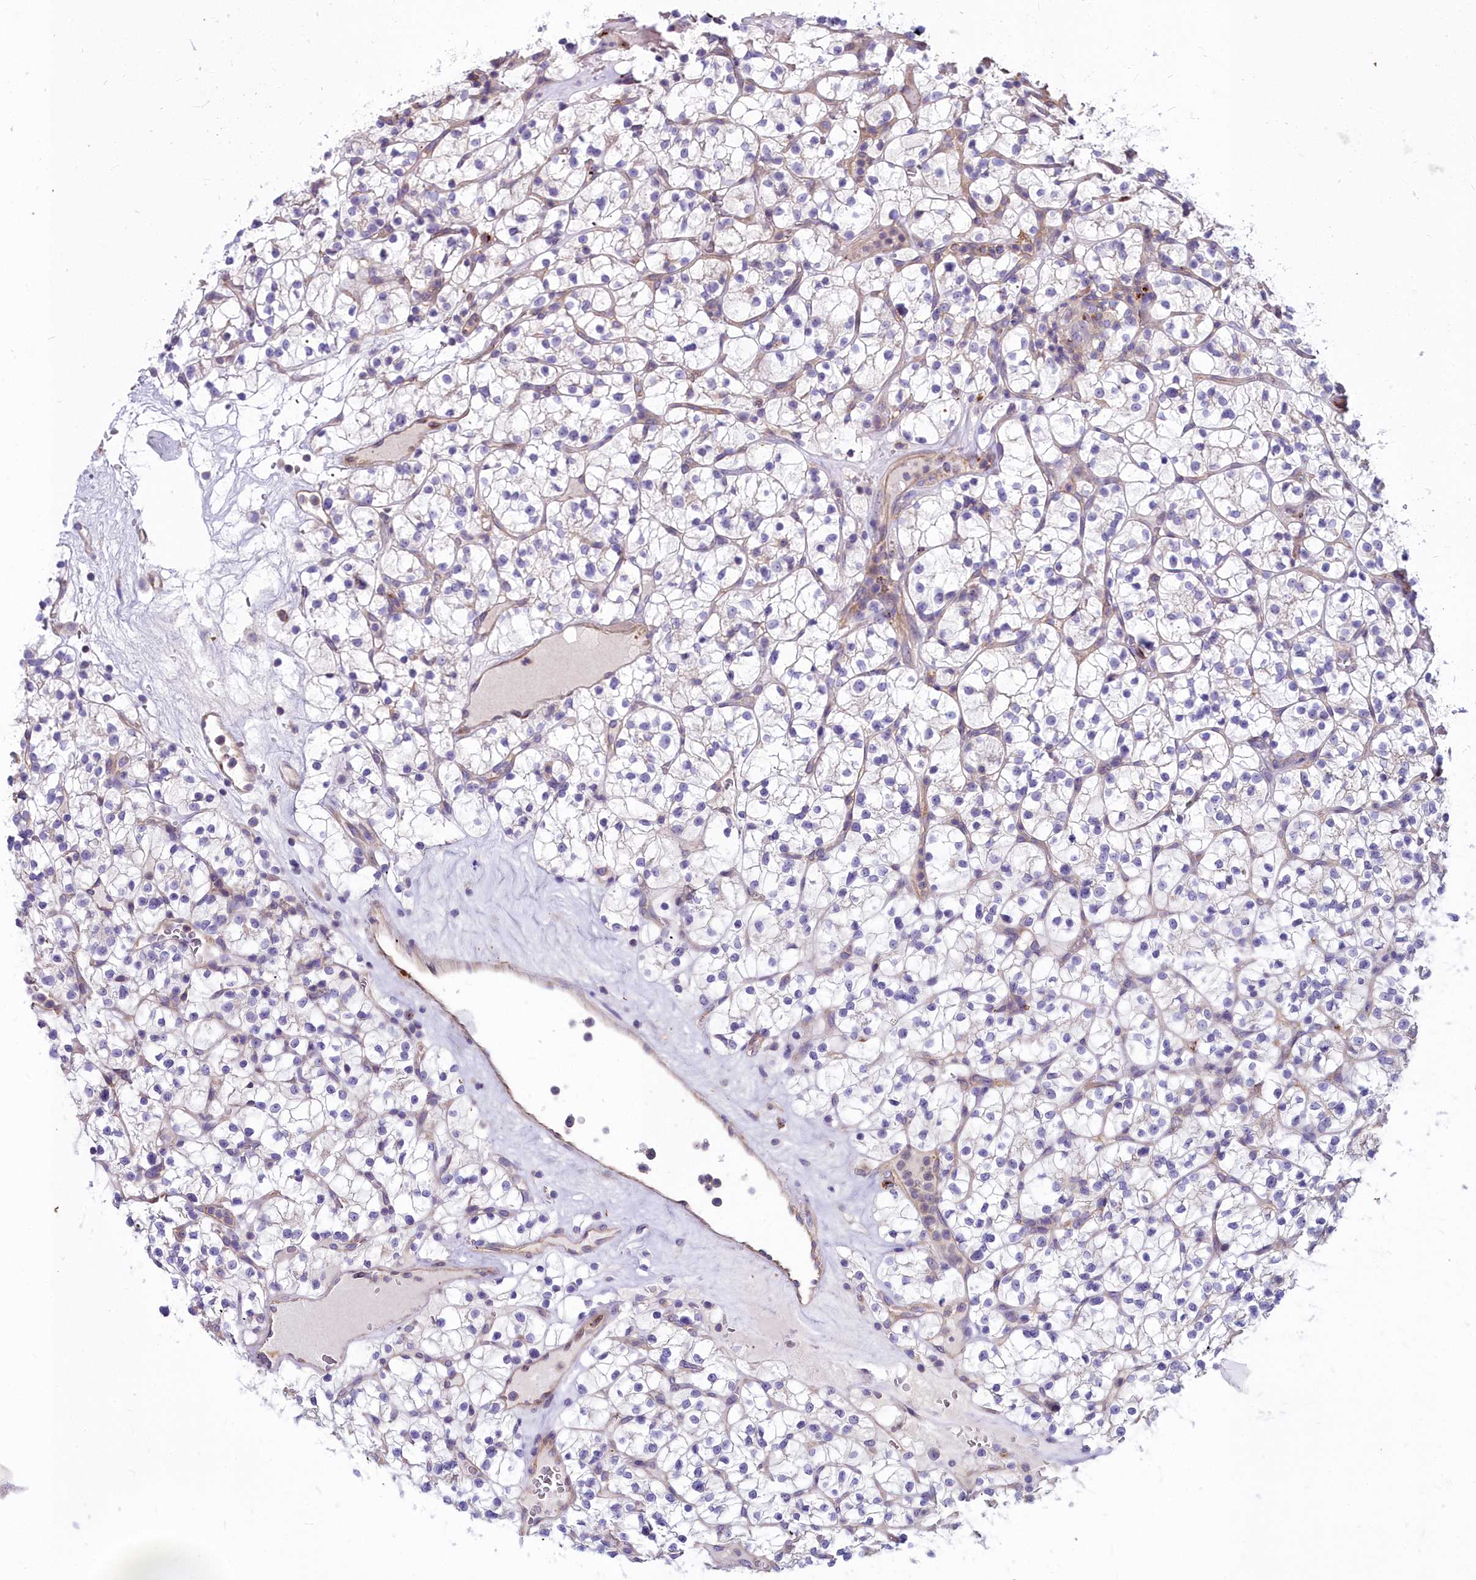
{"staining": {"intensity": "negative", "quantity": "none", "location": "none"}, "tissue": "renal cancer", "cell_type": "Tumor cells", "image_type": "cancer", "snomed": [{"axis": "morphology", "description": "Adenocarcinoma, NOS"}, {"axis": "topography", "description": "Kidney"}], "caption": "Image shows no protein staining in tumor cells of adenocarcinoma (renal) tissue.", "gene": "HLA-DOA", "patient": {"sex": "female", "age": 64}}